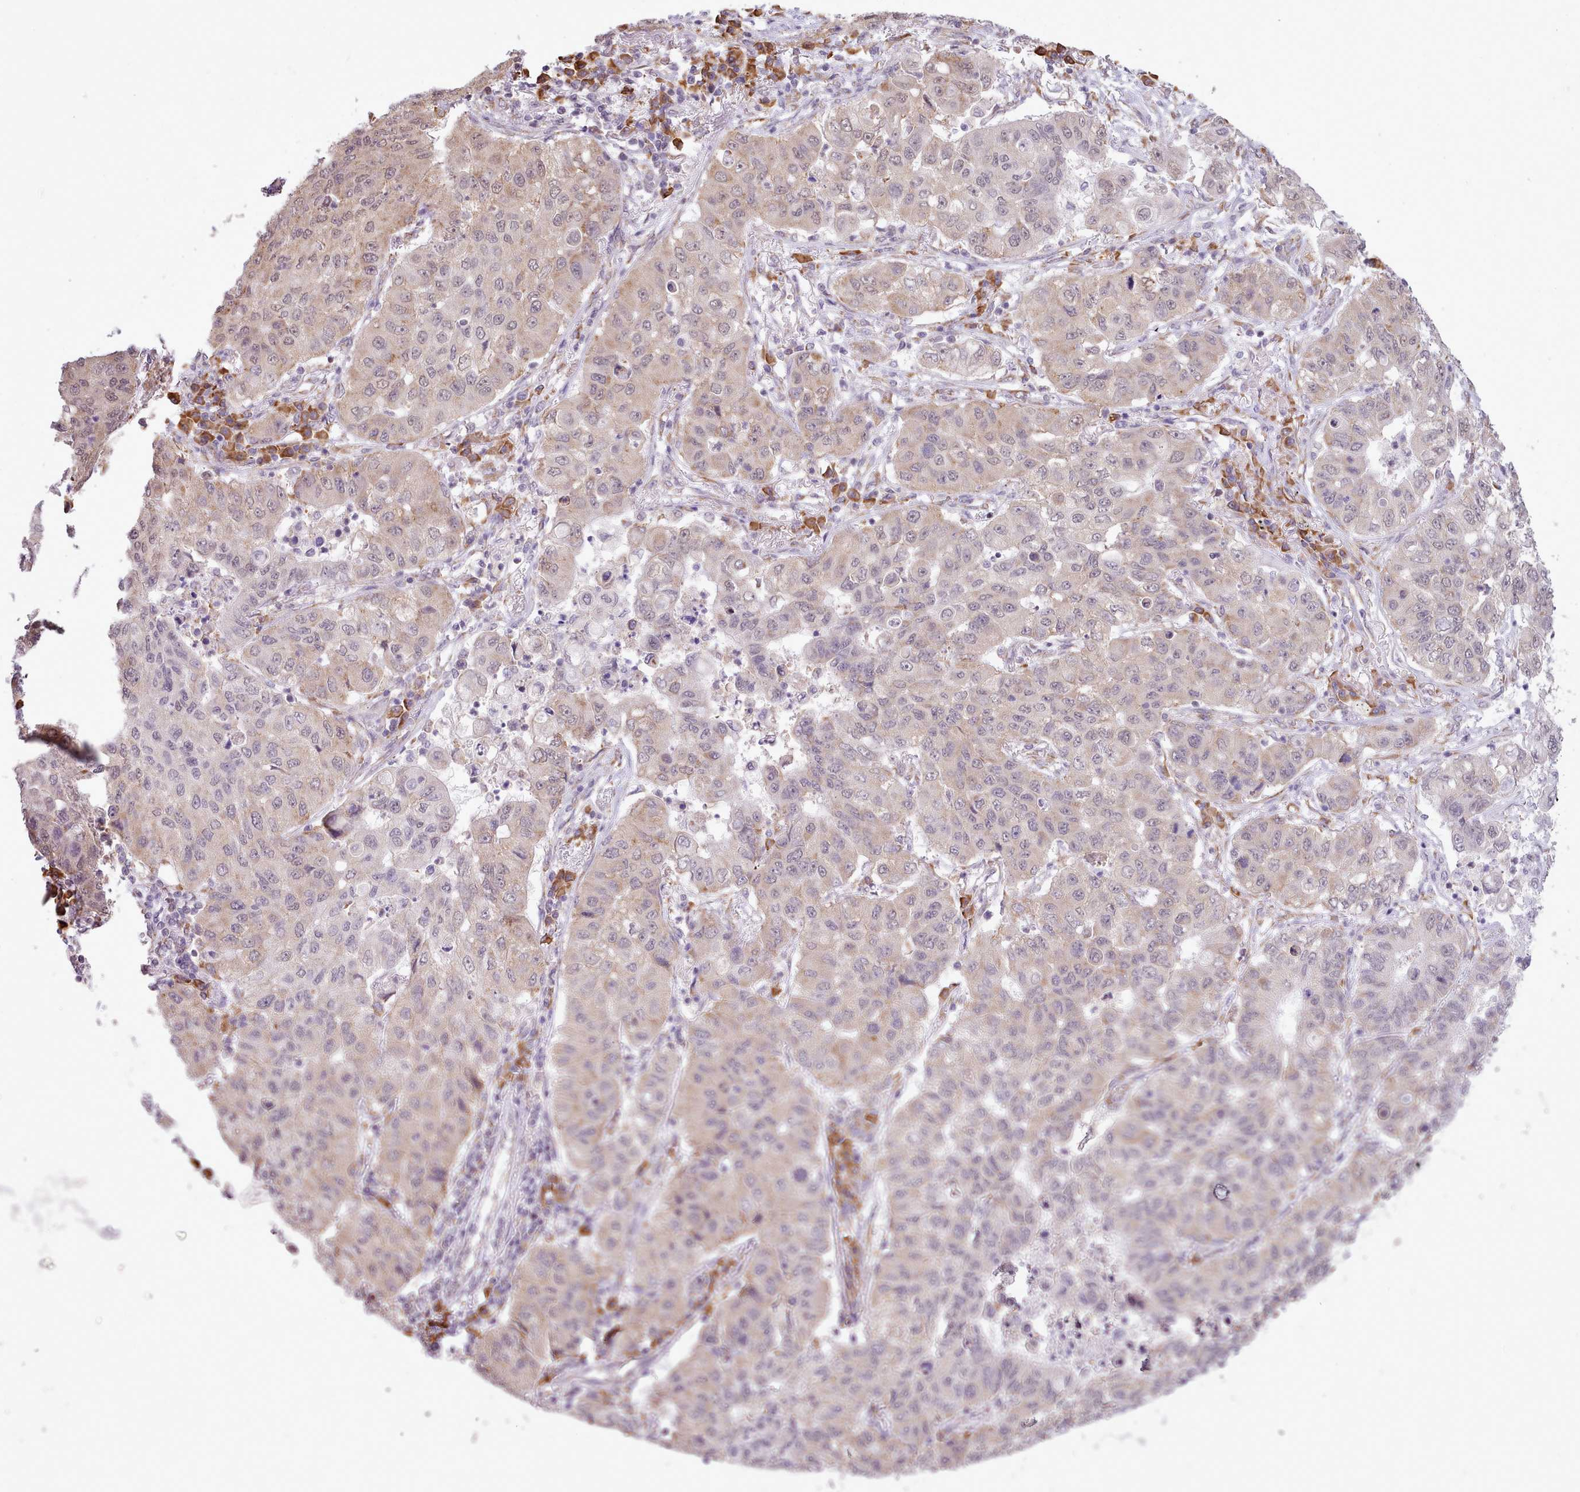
{"staining": {"intensity": "weak", "quantity": "25%-75%", "location": "cytoplasmic/membranous"}, "tissue": "lung cancer", "cell_type": "Tumor cells", "image_type": "cancer", "snomed": [{"axis": "morphology", "description": "Squamous cell carcinoma, NOS"}, {"axis": "topography", "description": "Lung"}], "caption": "Tumor cells demonstrate low levels of weak cytoplasmic/membranous expression in about 25%-75% of cells in human lung squamous cell carcinoma.", "gene": "SEC61B", "patient": {"sex": "male", "age": 74}}